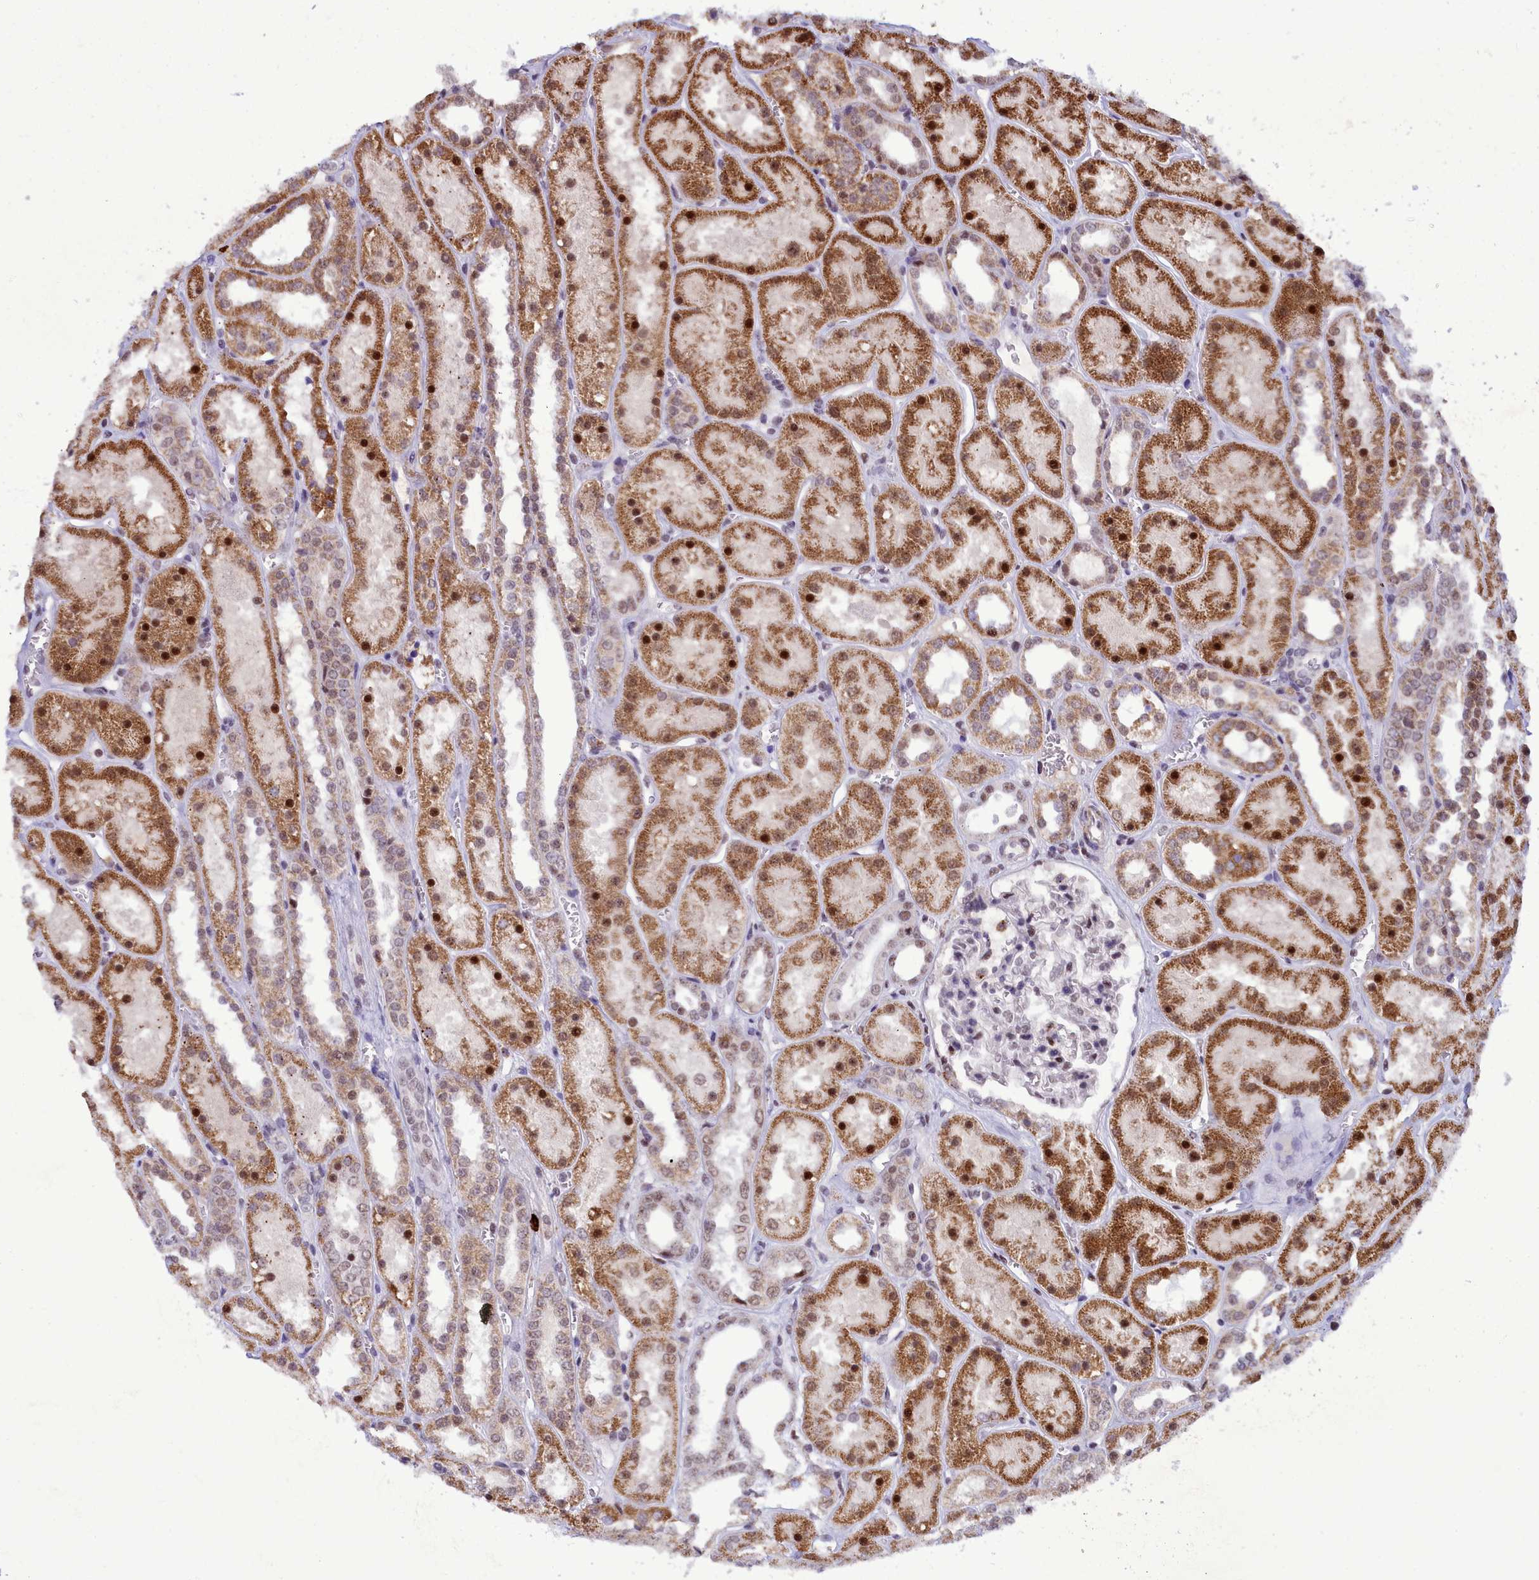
{"staining": {"intensity": "weak", "quantity": "25%-75%", "location": "nuclear"}, "tissue": "kidney", "cell_type": "Cells in glomeruli", "image_type": "normal", "snomed": [{"axis": "morphology", "description": "Normal tissue, NOS"}, {"axis": "topography", "description": "Kidney"}], "caption": "A low amount of weak nuclear positivity is seen in about 25%-75% of cells in glomeruli in normal kidney. Immunohistochemistry stains the protein of interest in brown and the nuclei are stained blue.", "gene": "POM121L2", "patient": {"sex": "female", "age": 41}}